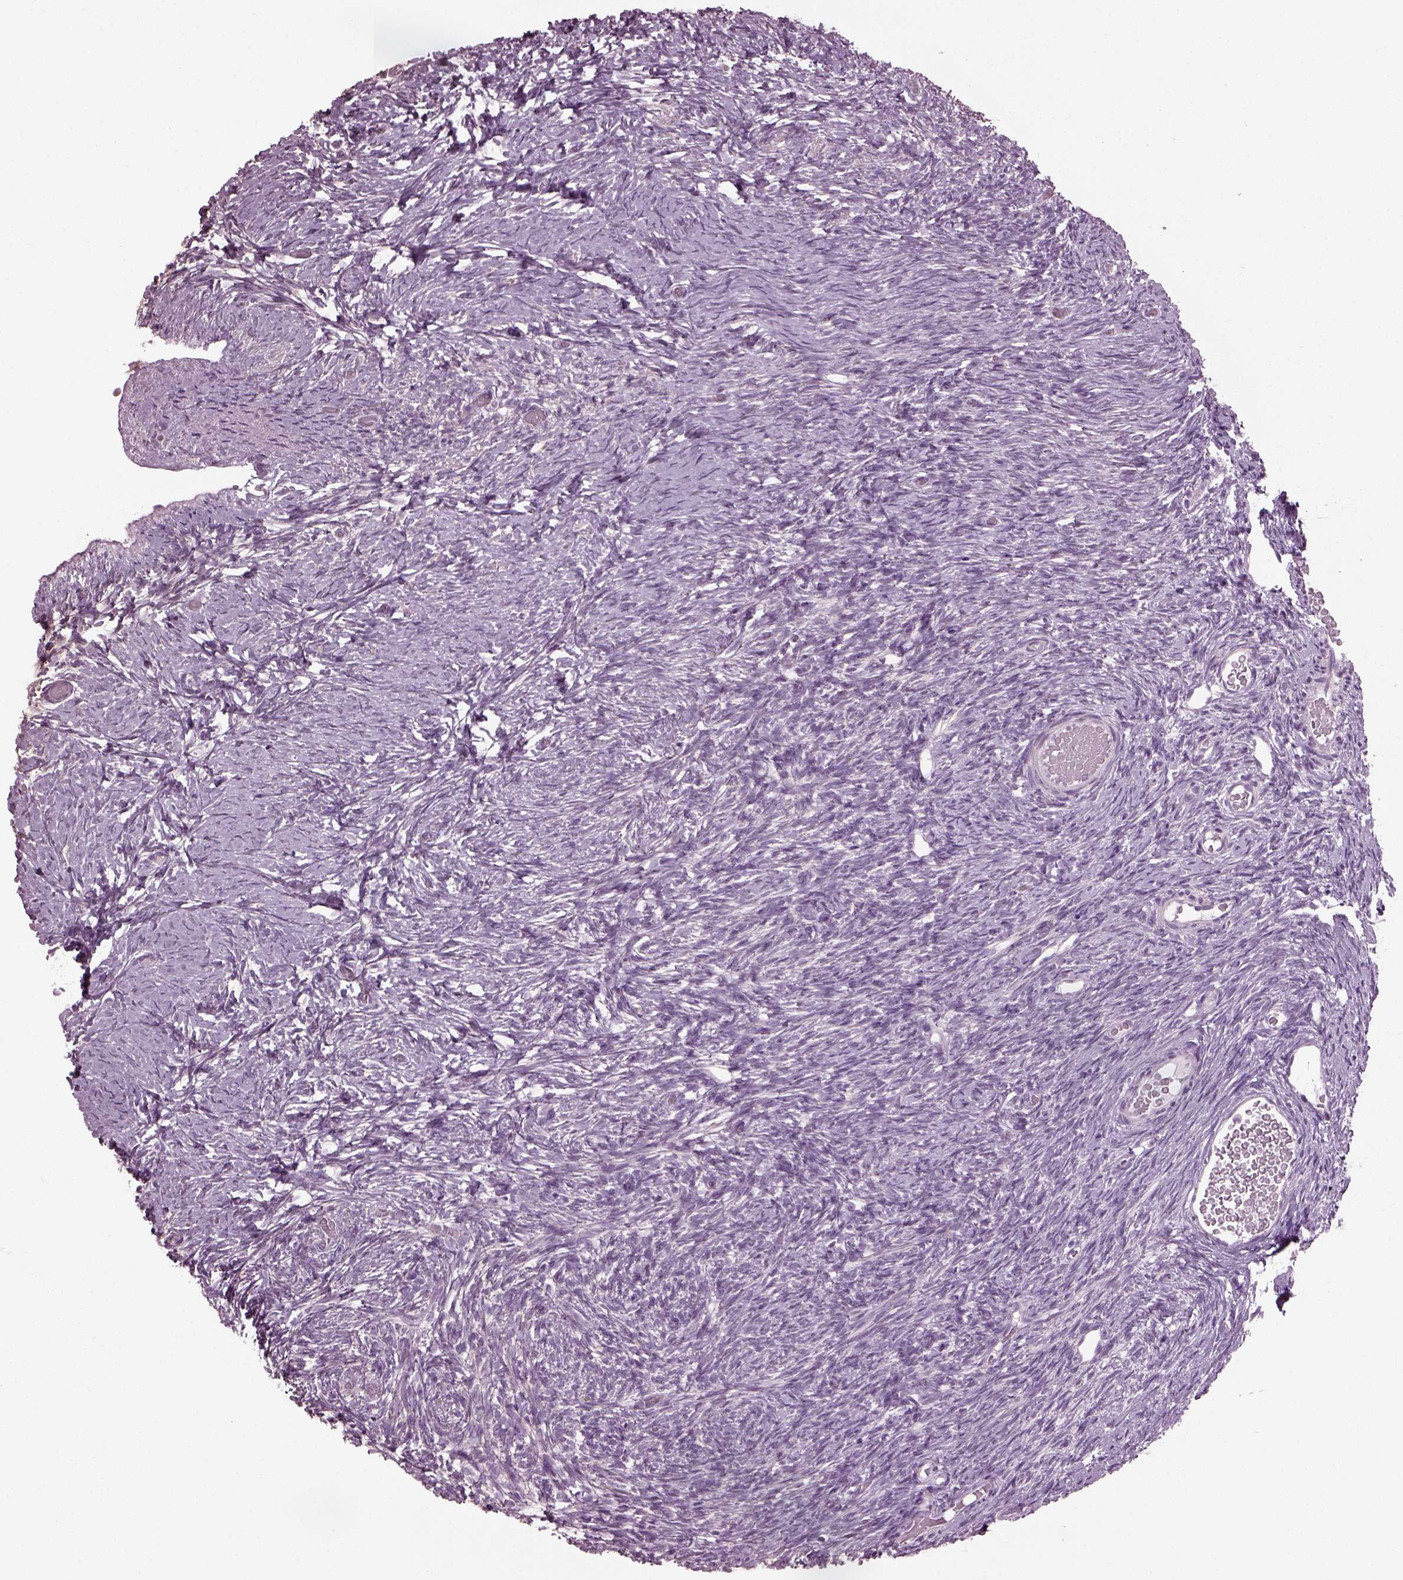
{"staining": {"intensity": "negative", "quantity": "none", "location": "none"}, "tissue": "ovary", "cell_type": "Follicle cells", "image_type": "normal", "snomed": [{"axis": "morphology", "description": "Normal tissue, NOS"}, {"axis": "topography", "description": "Ovary"}], "caption": "High power microscopy photomicrograph of an immunohistochemistry (IHC) image of benign ovary, revealing no significant staining in follicle cells.", "gene": "CABP5", "patient": {"sex": "female", "age": 39}}